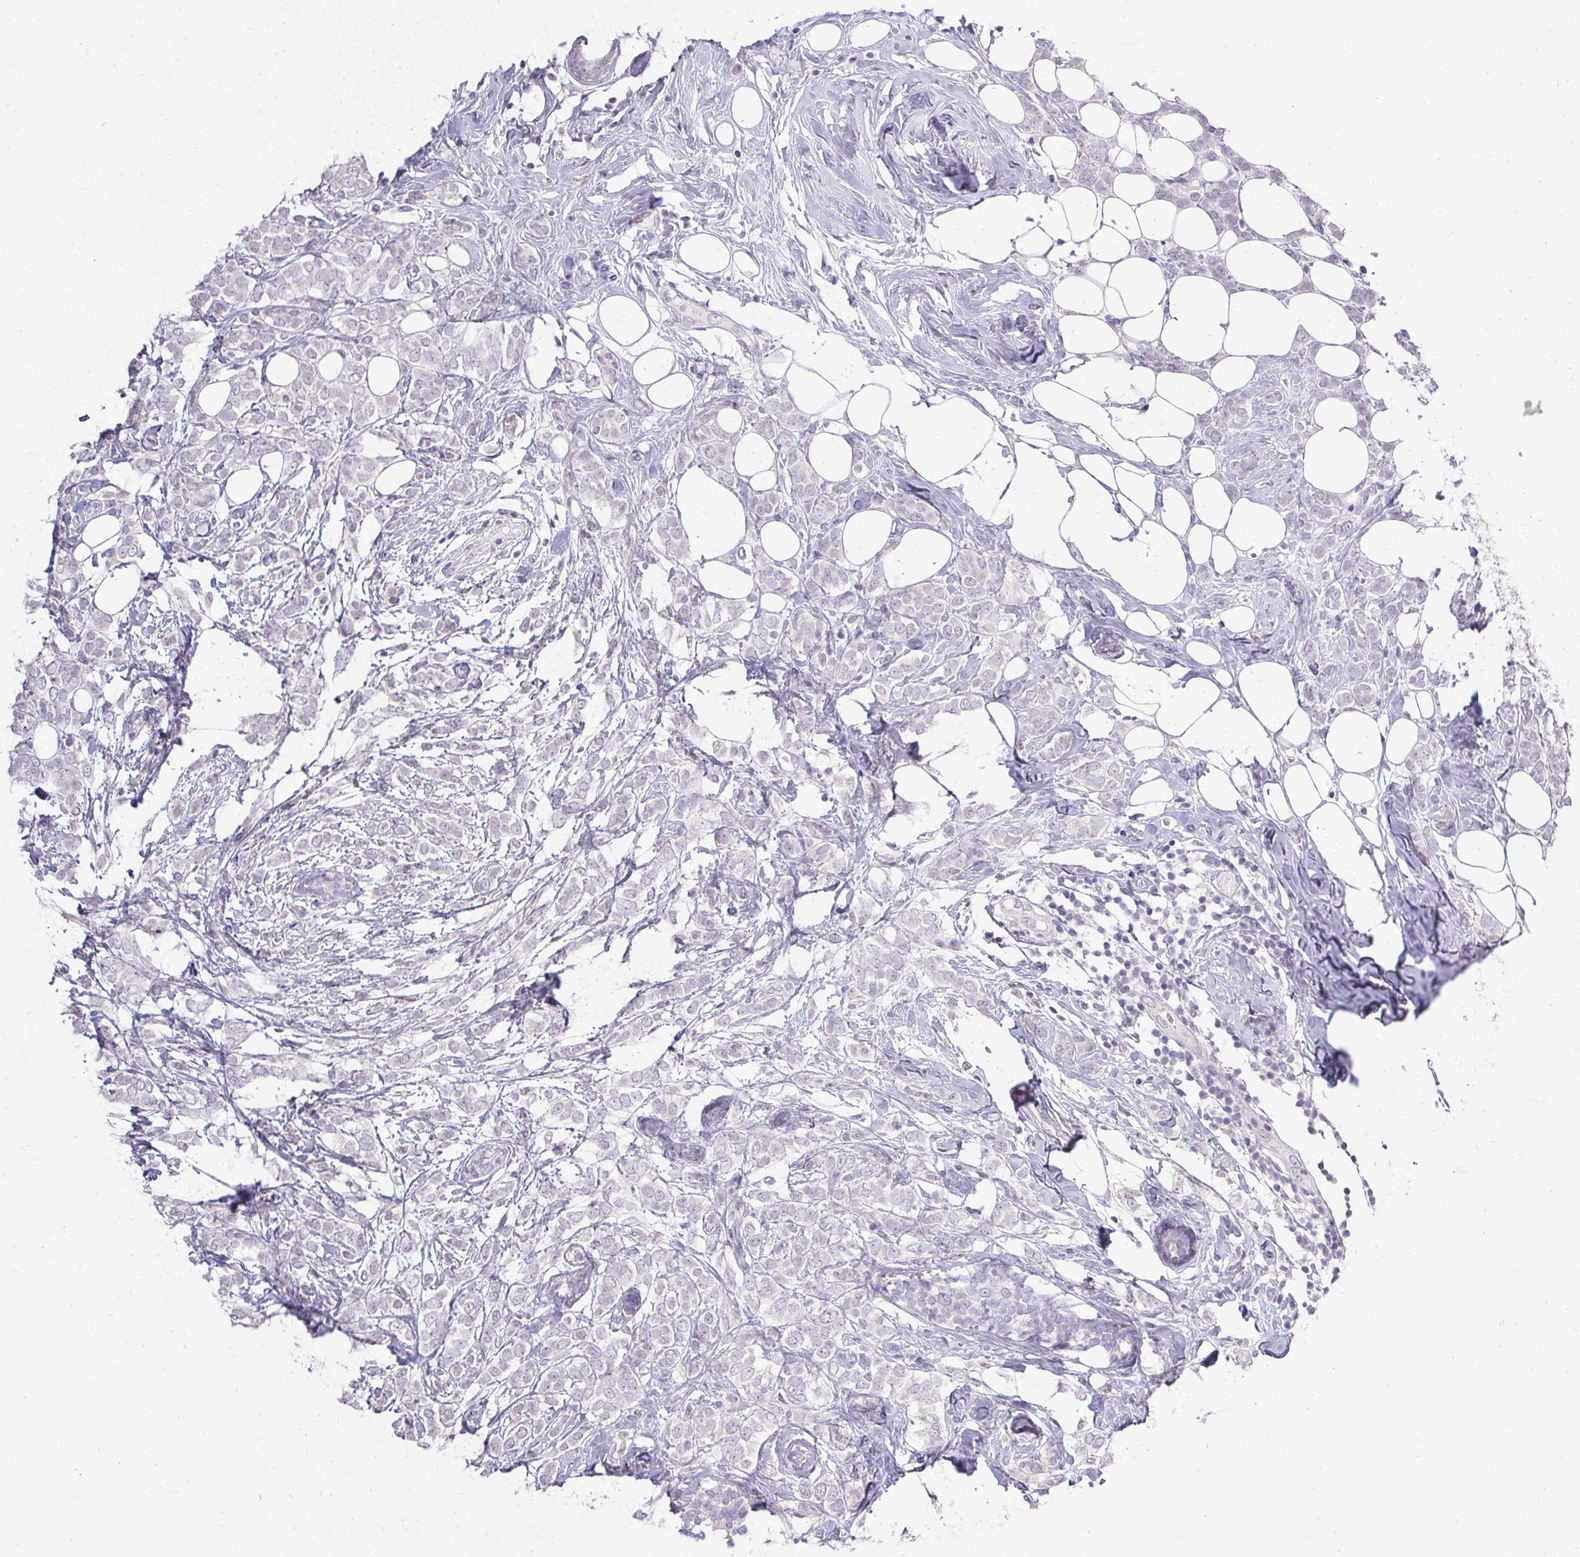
{"staining": {"intensity": "negative", "quantity": "none", "location": "none"}, "tissue": "breast cancer", "cell_type": "Tumor cells", "image_type": "cancer", "snomed": [{"axis": "morphology", "description": "Lobular carcinoma"}, {"axis": "topography", "description": "Breast"}], "caption": "IHC of lobular carcinoma (breast) shows no expression in tumor cells.", "gene": "PMEL", "patient": {"sex": "female", "age": 49}}